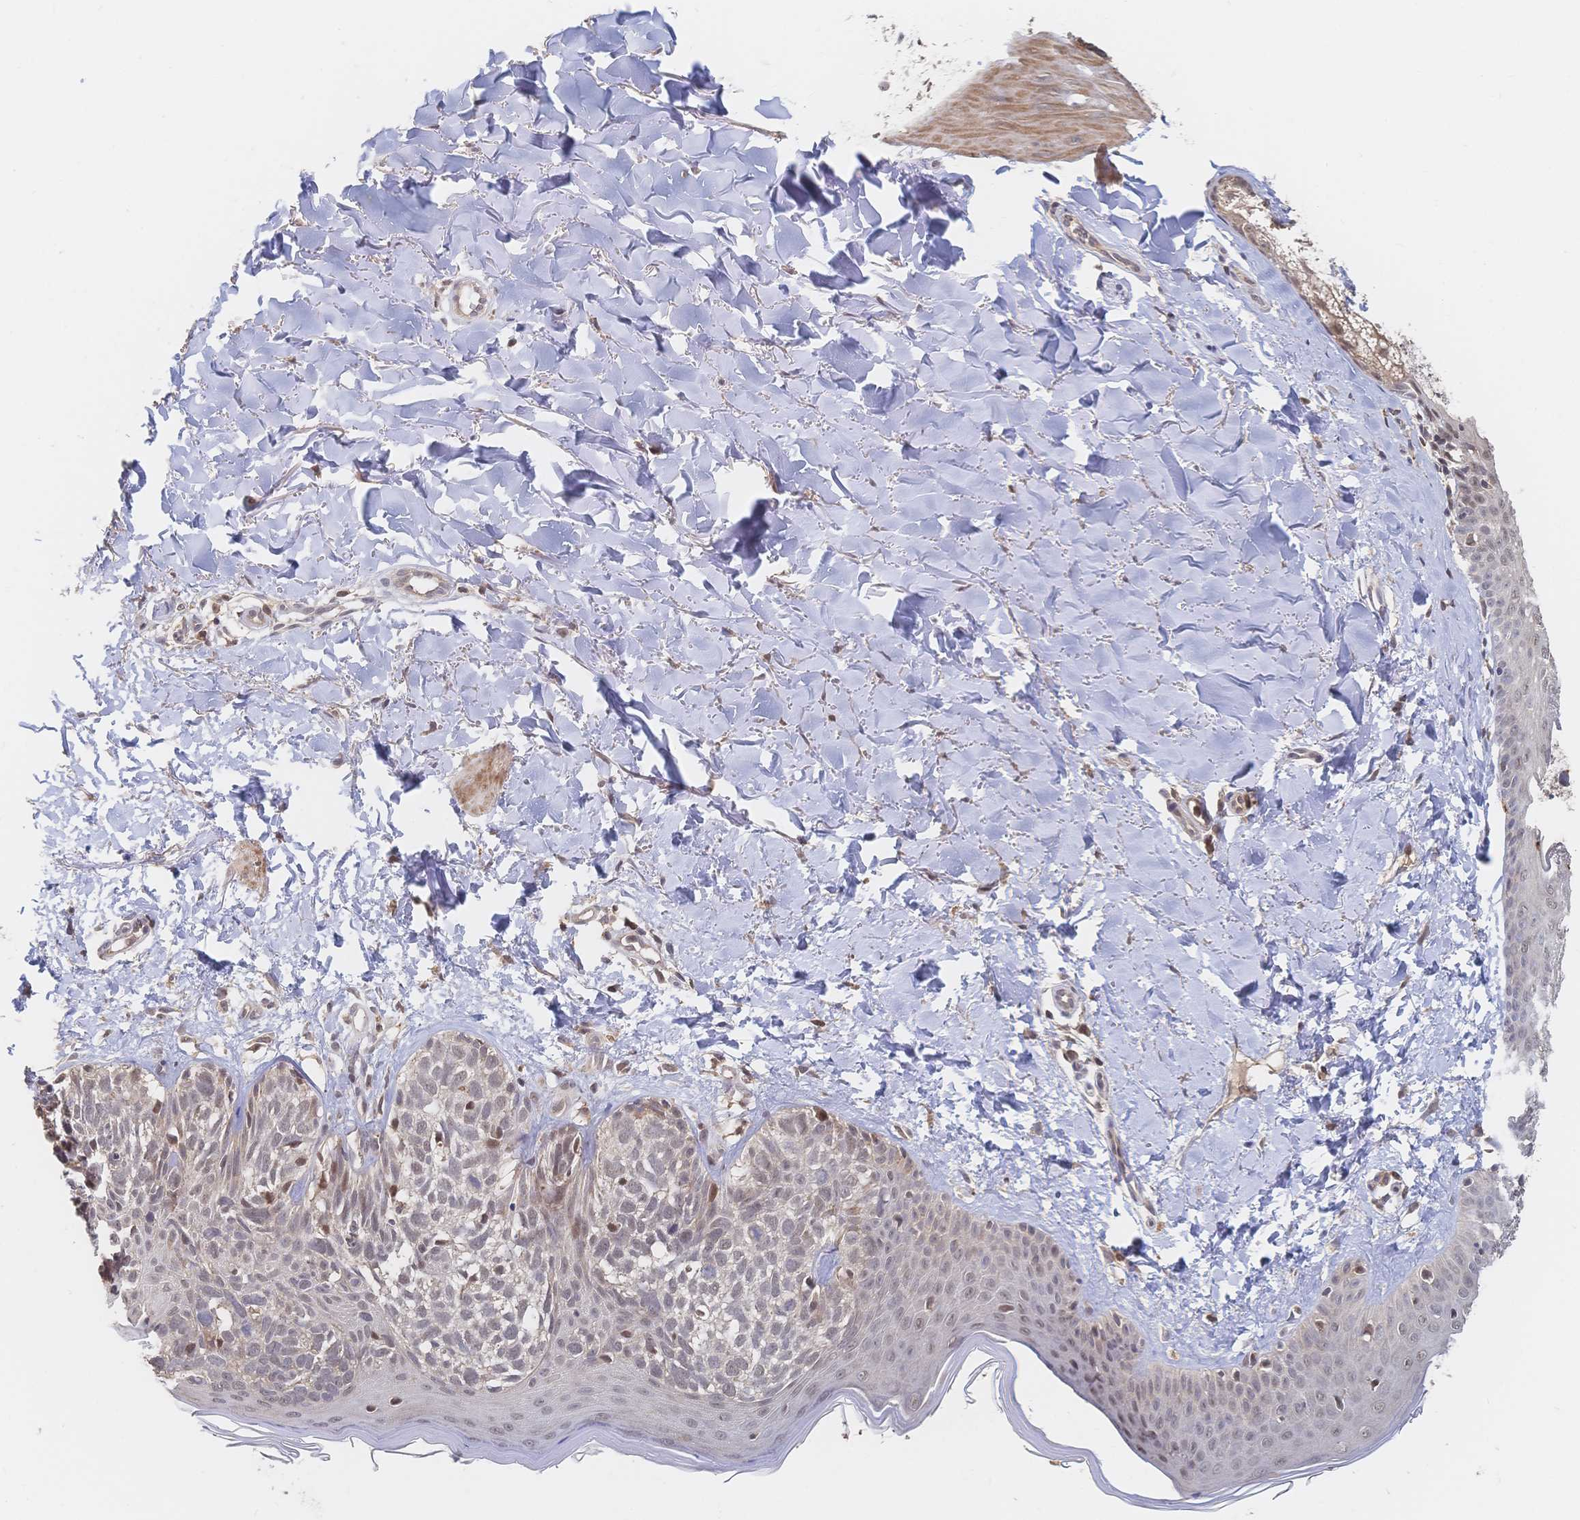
{"staining": {"intensity": "weak", "quantity": "<25%", "location": "nuclear"}, "tissue": "skin cancer", "cell_type": "Tumor cells", "image_type": "cancer", "snomed": [{"axis": "morphology", "description": "Basal cell carcinoma"}, {"axis": "topography", "description": "Skin"}], "caption": "Immunohistochemistry histopathology image of neoplastic tissue: human basal cell carcinoma (skin) stained with DAB reveals no significant protein positivity in tumor cells. The staining was performed using DAB (3,3'-diaminobenzidine) to visualize the protein expression in brown, while the nuclei were stained in blue with hematoxylin (Magnification: 20x).", "gene": "LRP5", "patient": {"sex": "female", "age": 45}}